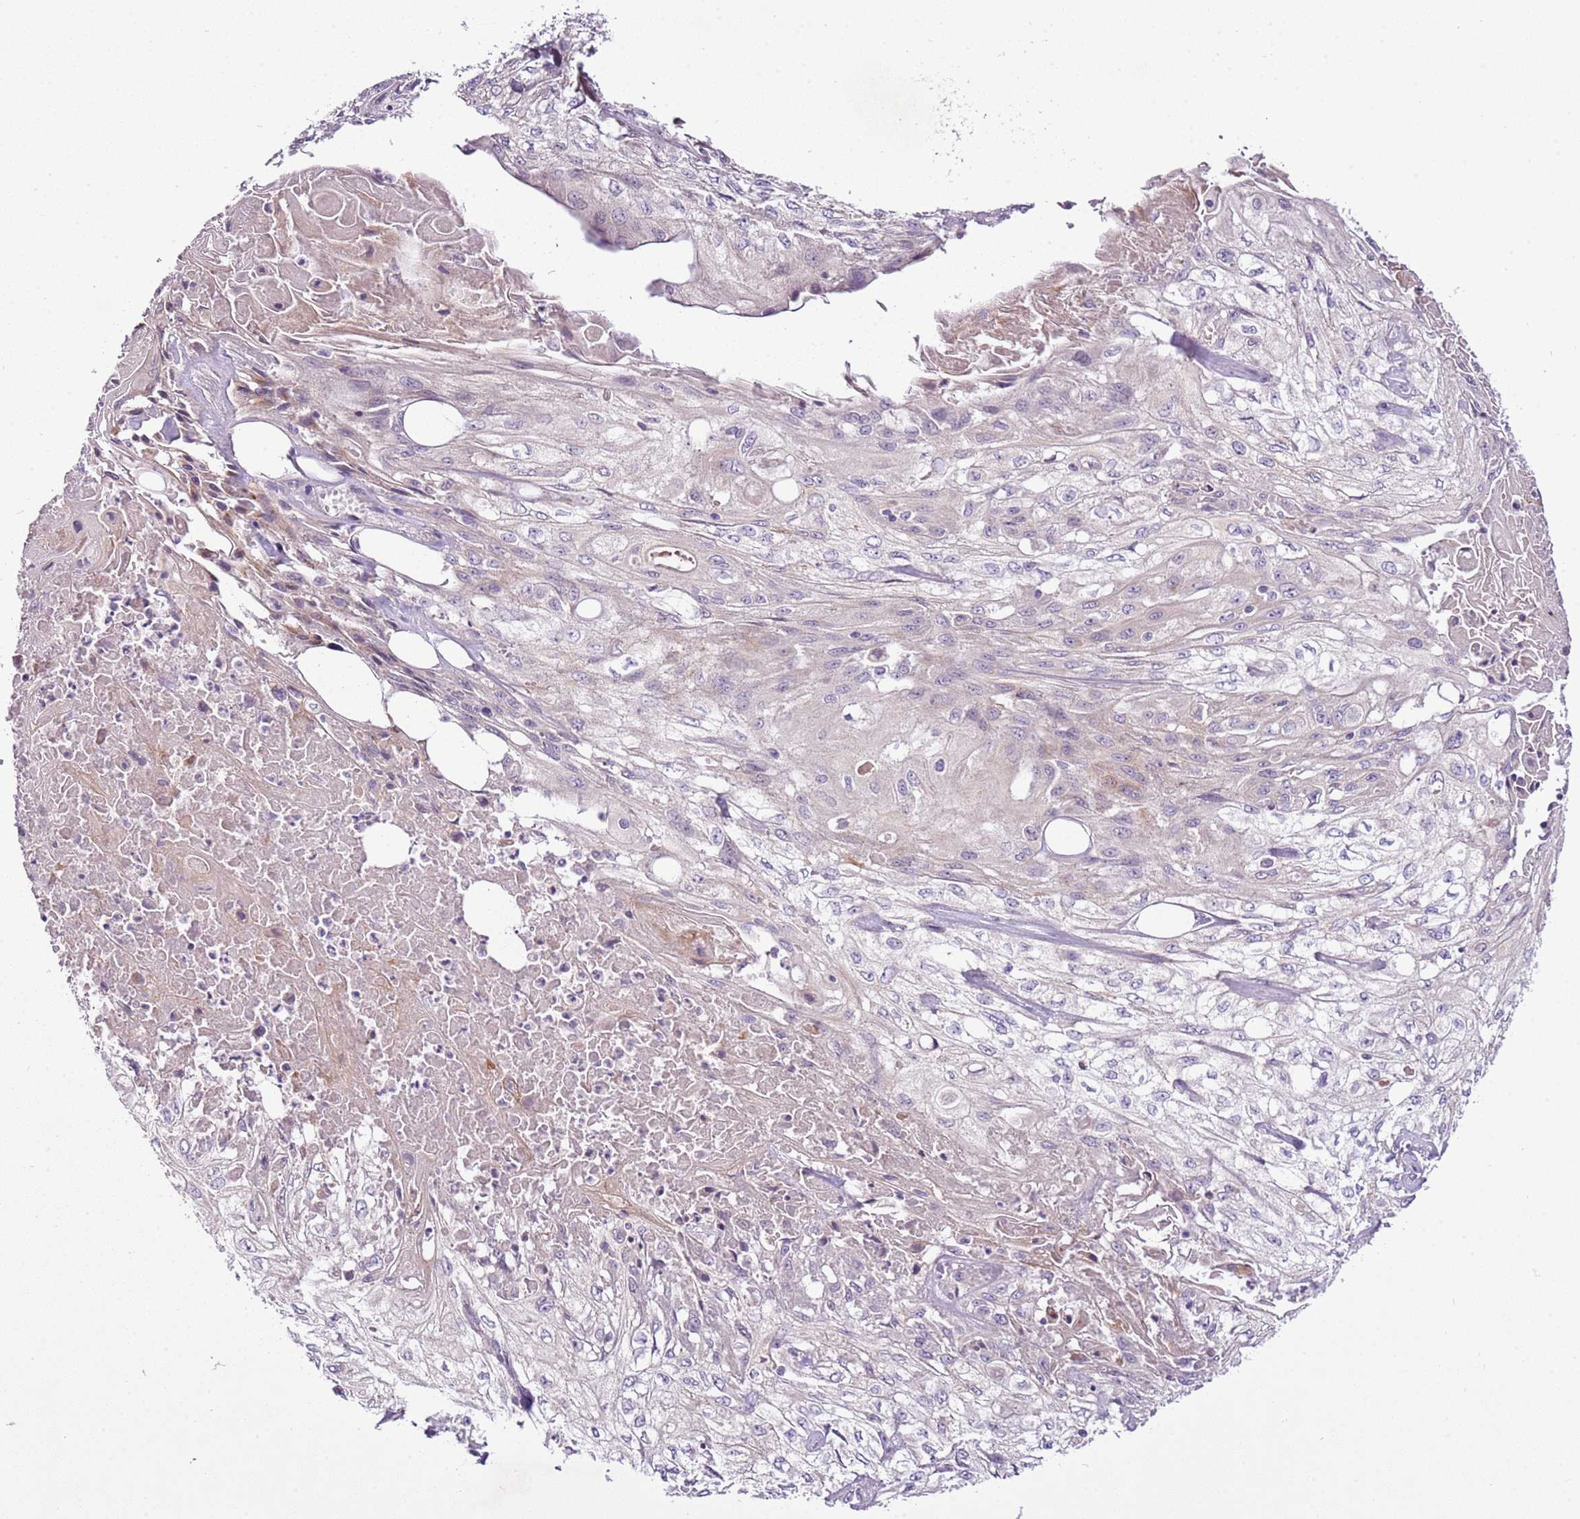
{"staining": {"intensity": "negative", "quantity": "none", "location": "none"}, "tissue": "skin cancer", "cell_type": "Tumor cells", "image_type": "cancer", "snomed": [{"axis": "morphology", "description": "Squamous cell carcinoma, NOS"}, {"axis": "morphology", "description": "Squamous cell carcinoma, metastatic, NOS"}, {"axis": "topography", "description": "Skin"}, {"axis": "topography", "description": "Lymph node"}], "caption": "High power microscopy micrograph of an immunohistochemistry histopathology image of skin cancer (squamous cell carcinoma), revealing no significant staining in tumor cells.", "gene": "CMKLR1", "patient": {"sex": "male", "age": 75}}